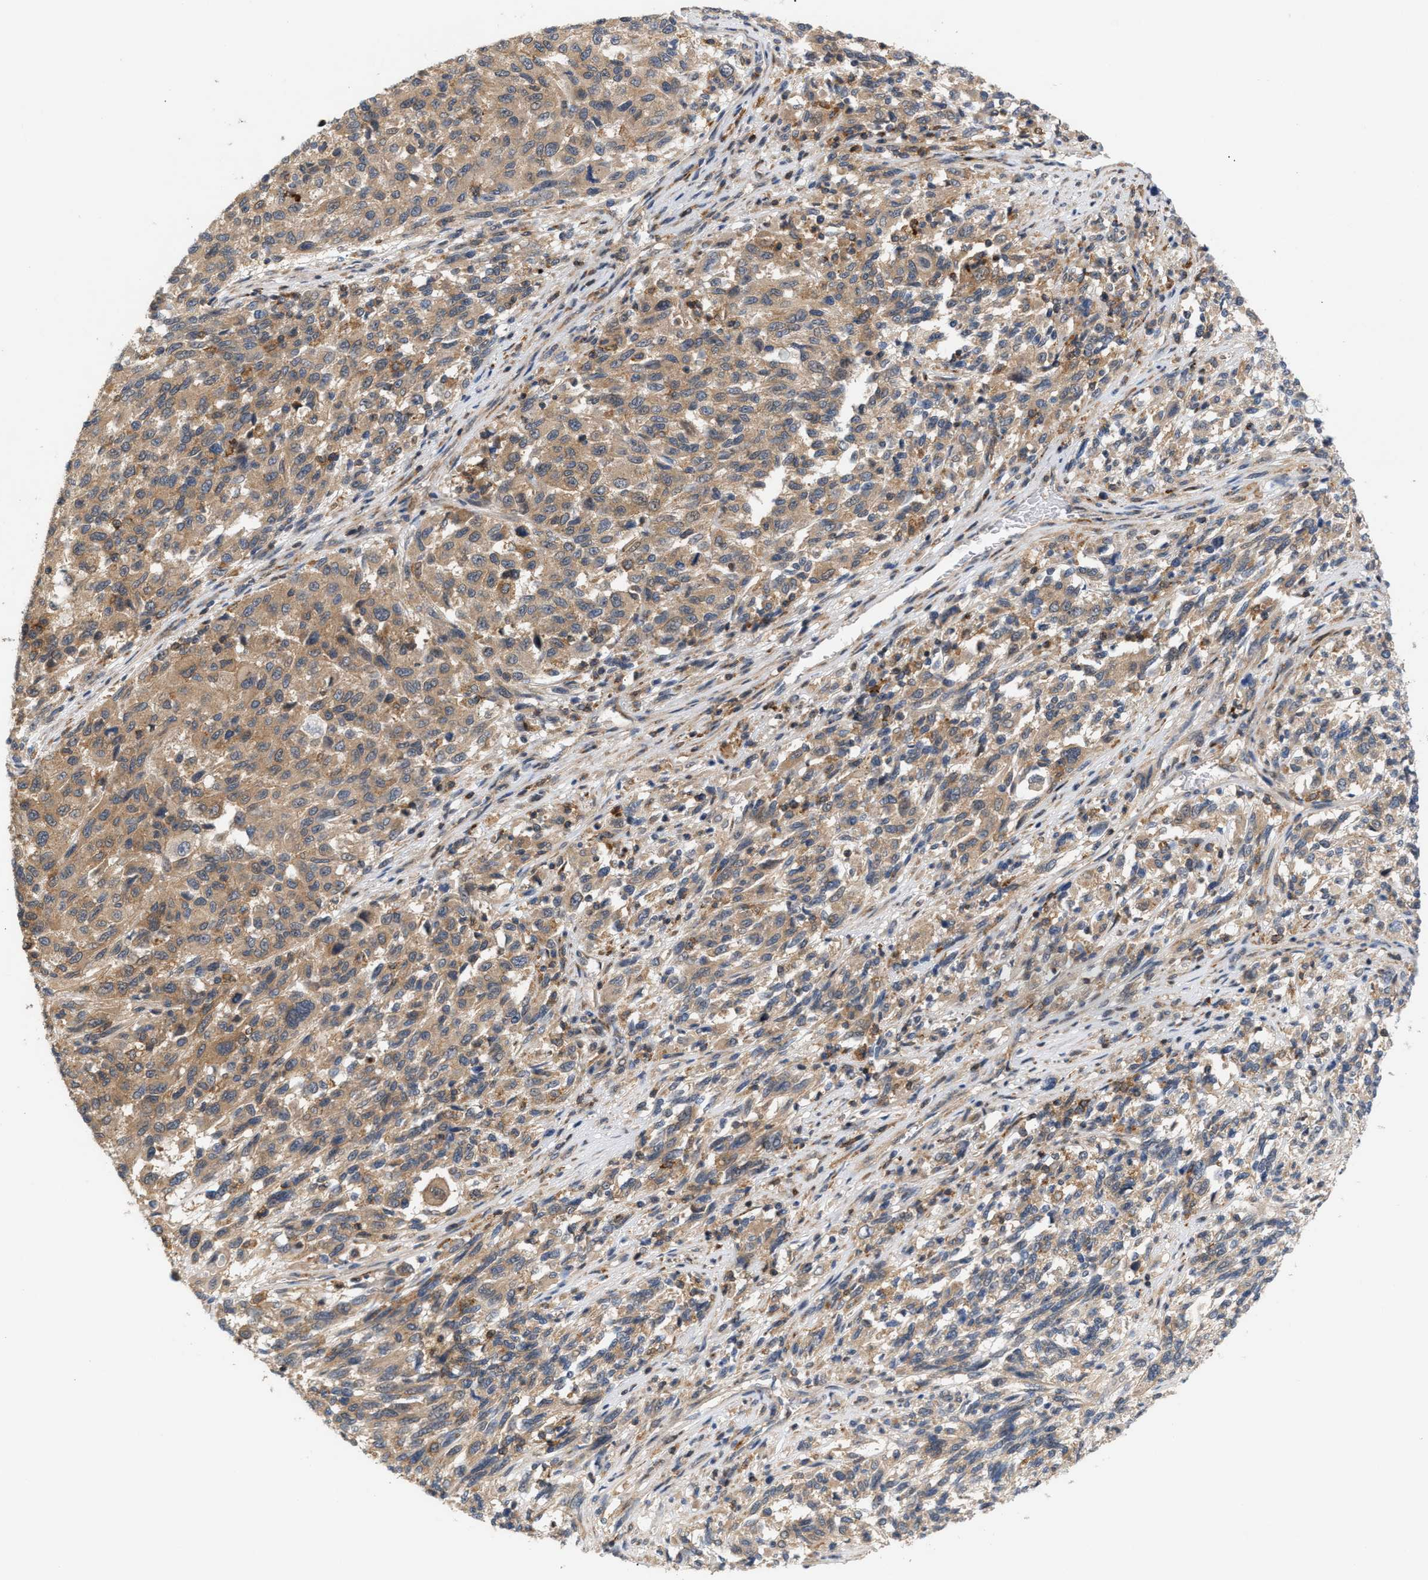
{"staining": {"intensity": "moderate", "quantity": ">75%", "location": "cytoplasmic/membranous"}, "tissue": "melanoma", "cell_type": "Tumor cells", "image_type": "cancer", "snomed": [{"axis": "morphology", "description": "Malignant melanoma, Metastatic site"}, {"axis": "topography", "description": "Lymph node"}], "caption": "Malignant melanoma (metastatic site) stained with immunohistochemistry exhibits moderate cytoplasmic/membranous staining in approximately >75% of tumor cells. (IHC, brightfield microscopy, high magnification).", "gene": "DBNL", "patient": {"sex": "male", "age": 61}}